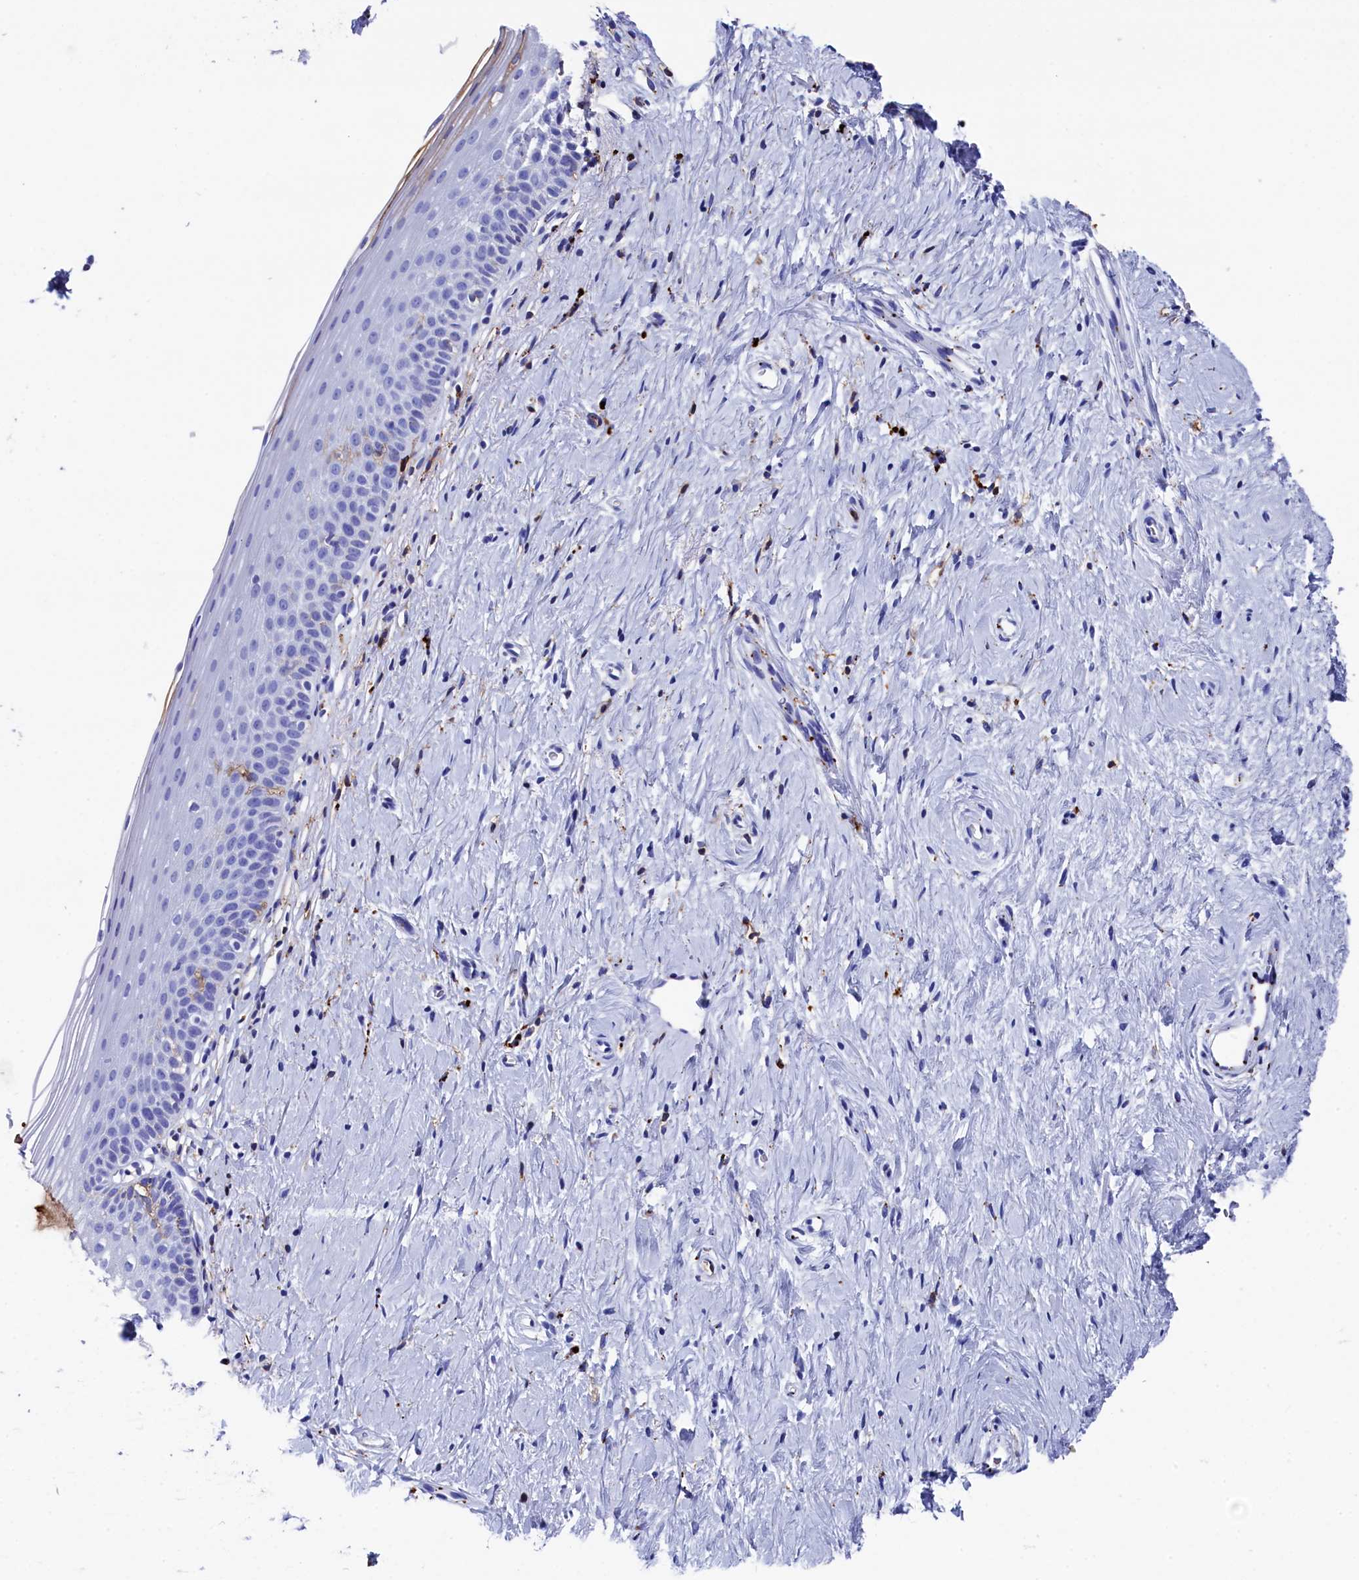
{"staining": {"intensity": "strong", "quantity": ">75%", "location": "cytoplasmic/membranous"}, "tissue": "cervix", "cell_type": "Glandular cells", "image_type": "normal", "snomed": [{"axis": "morphology", "description": "Normal tissue, NOS"}, {"axis": "topography", "description": "Cervix"}], "caption": "IHC staining of normal cervix, which demonstrates high levels of strong cytoplasmic/membranous expression in about >75% of glandular cells indicating strong cytoplasmic/membranous protein staining. The staining was performed using DAB (3,3'-diaminobenzidine) (brown) for protein detection and nuclei were counterstained in hematoxylin (blue).", "gene": "PLAC8", "patient": {"sex": "female", "age": 57}}